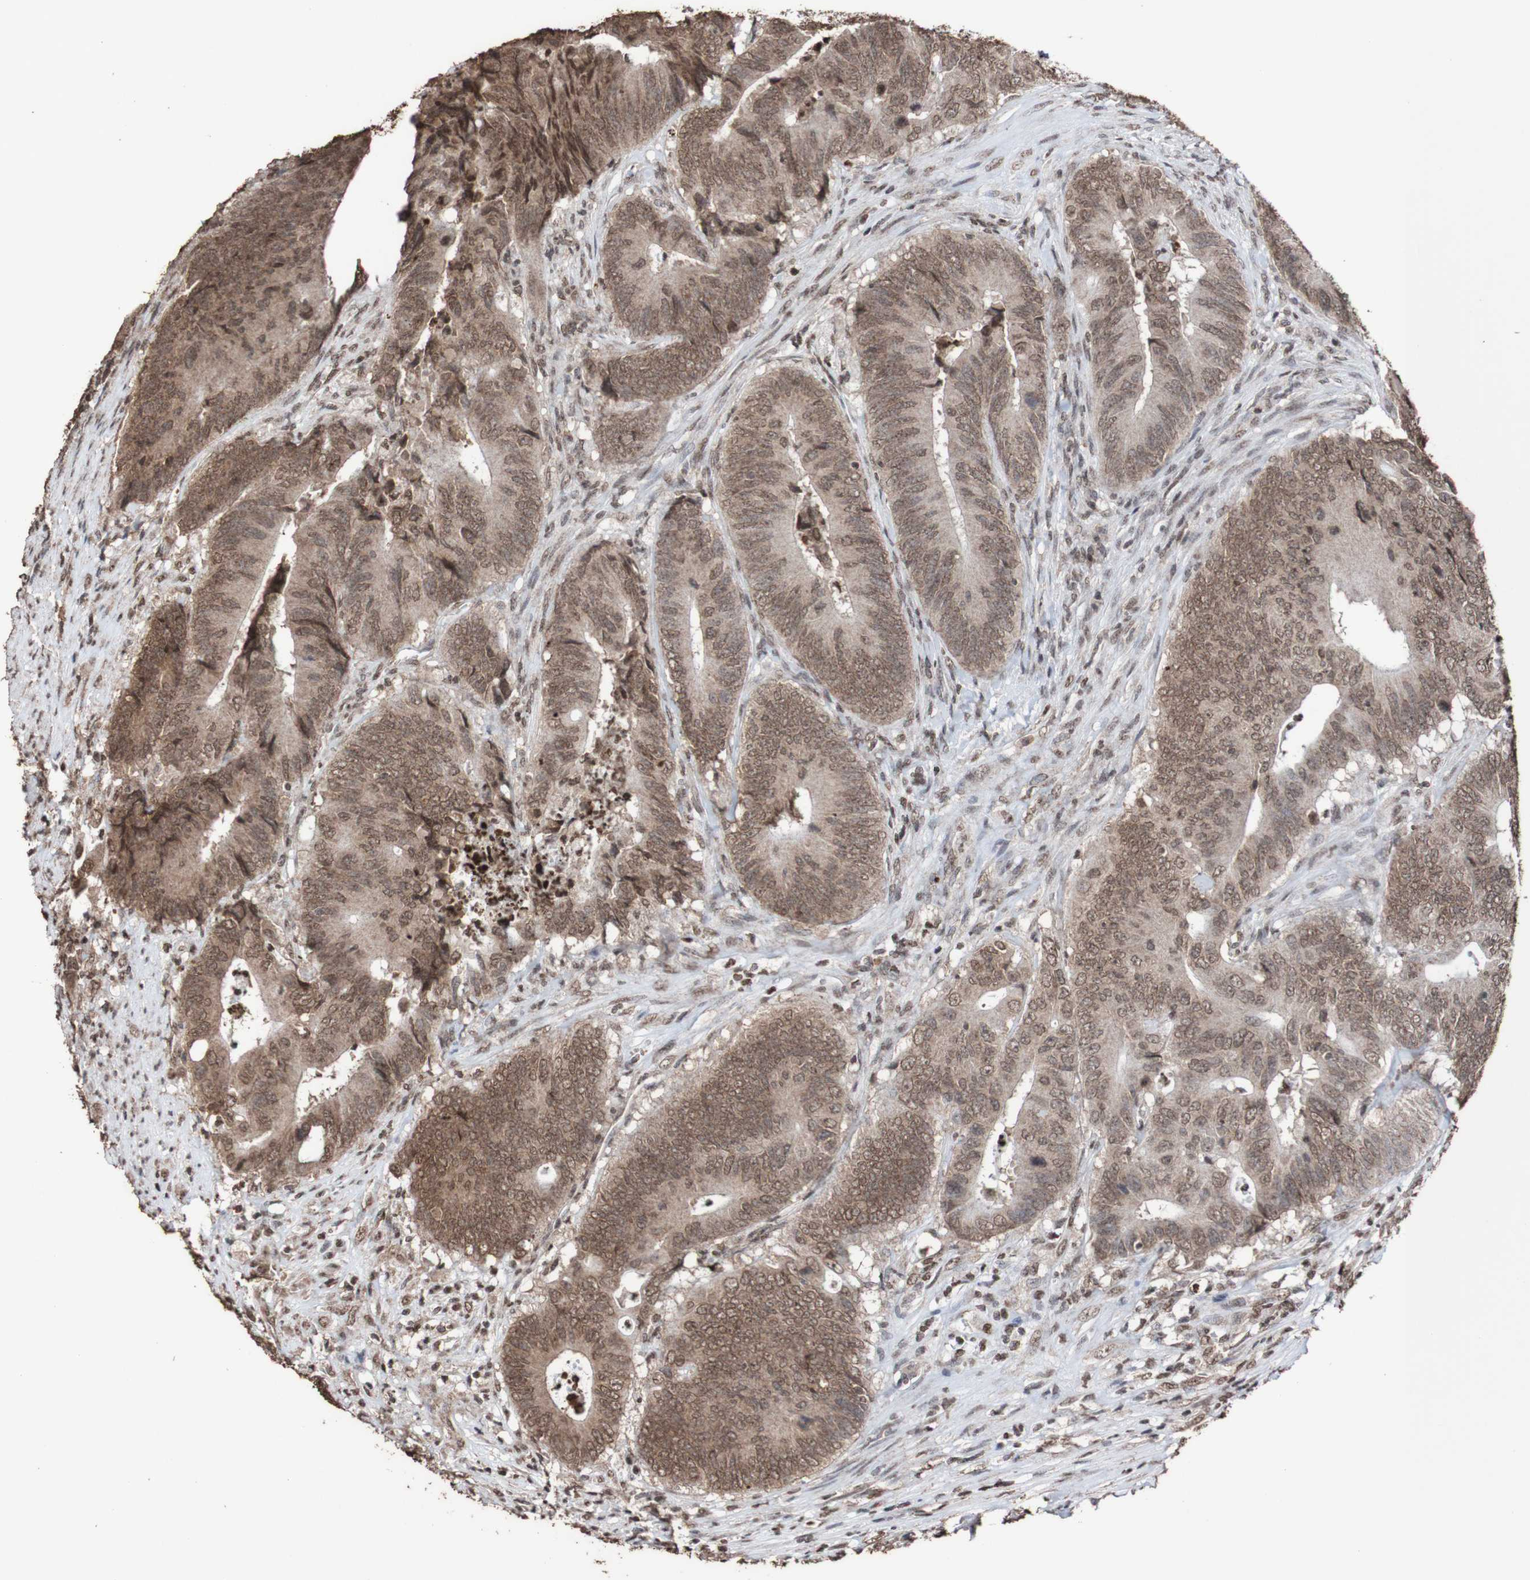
{"staining": {"intensity": "moderate", "quantity": ">75%", "location": "cytoplasmic/membranous,nuclear"}, "tissue": "colorectal cancer", "cell_type": "Tumor cells", "image_type": "cancer", "snomed": [{"axis": "morphology", "description": "Normal tissue, NOS"}, {"axis": "morphology", "description": "Adenocarcinoma, NOS"}, {"axis": "topography", "description": "Colon"}], "caption": "DAB (3,3'-diaminobenzidine) immunohistochemical staining of human colorectal cancer demonstrates moderate cytoplasmic/membranous and nuclear protein expression in approximately >75% of tumor cells.", "gene": "GFI1", "patient": {"sex": "male", "age": 56}}